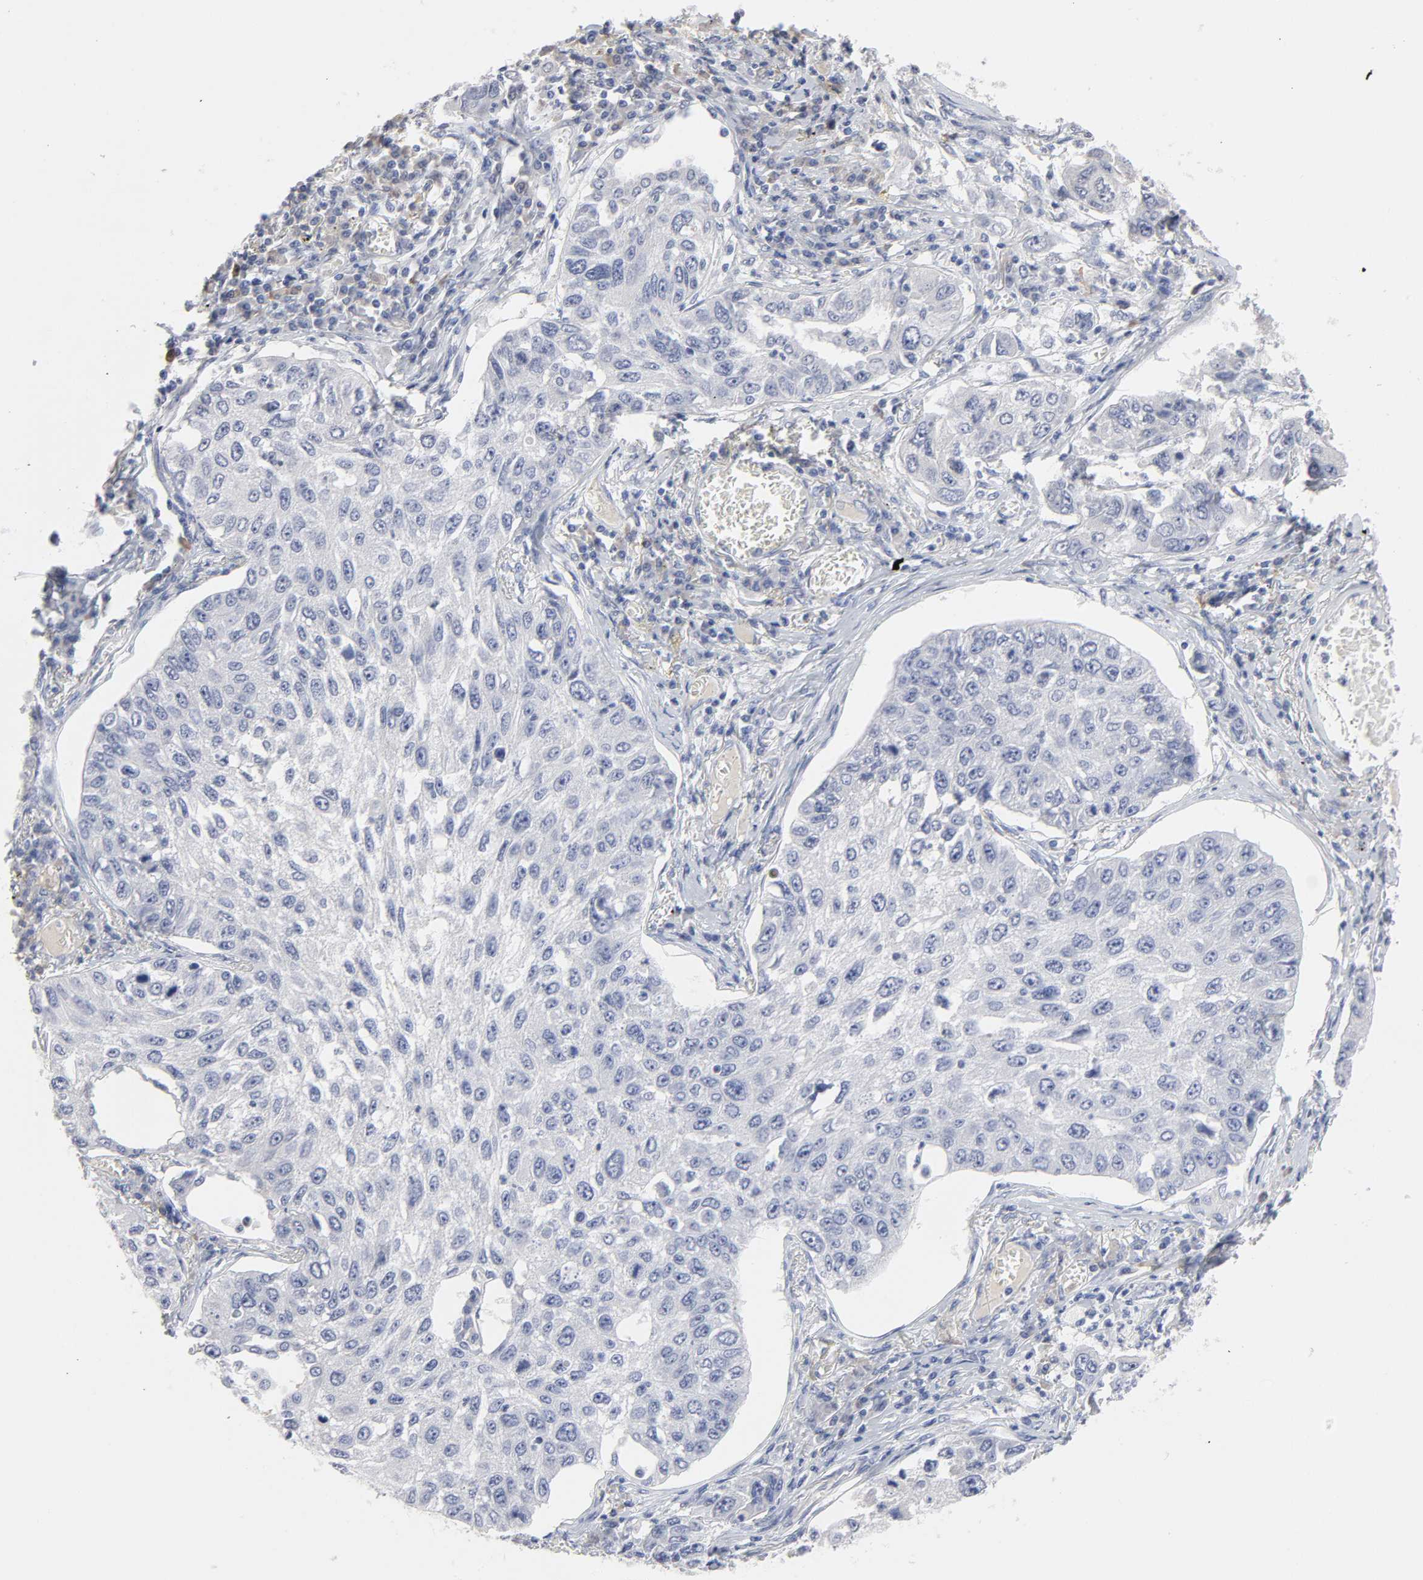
{"staining": {"intensity": "negative", "quantity": "none", "location": "none"}, "tissue": "lung cancer", "cell_type": "Tumor cells", "image_type": "cancer", "snomed": [{"axis": "morphology", "description": "Squamous cell carcinoma, NOS"}, {"axis": "topography", "description": "Lung"}], "caption": "Image shows no protein staining in tumor cells of lung squamous cell carcinoma tissue.", "gene": "HNF4A", "patient": {"sex": "male", "age": 71}}